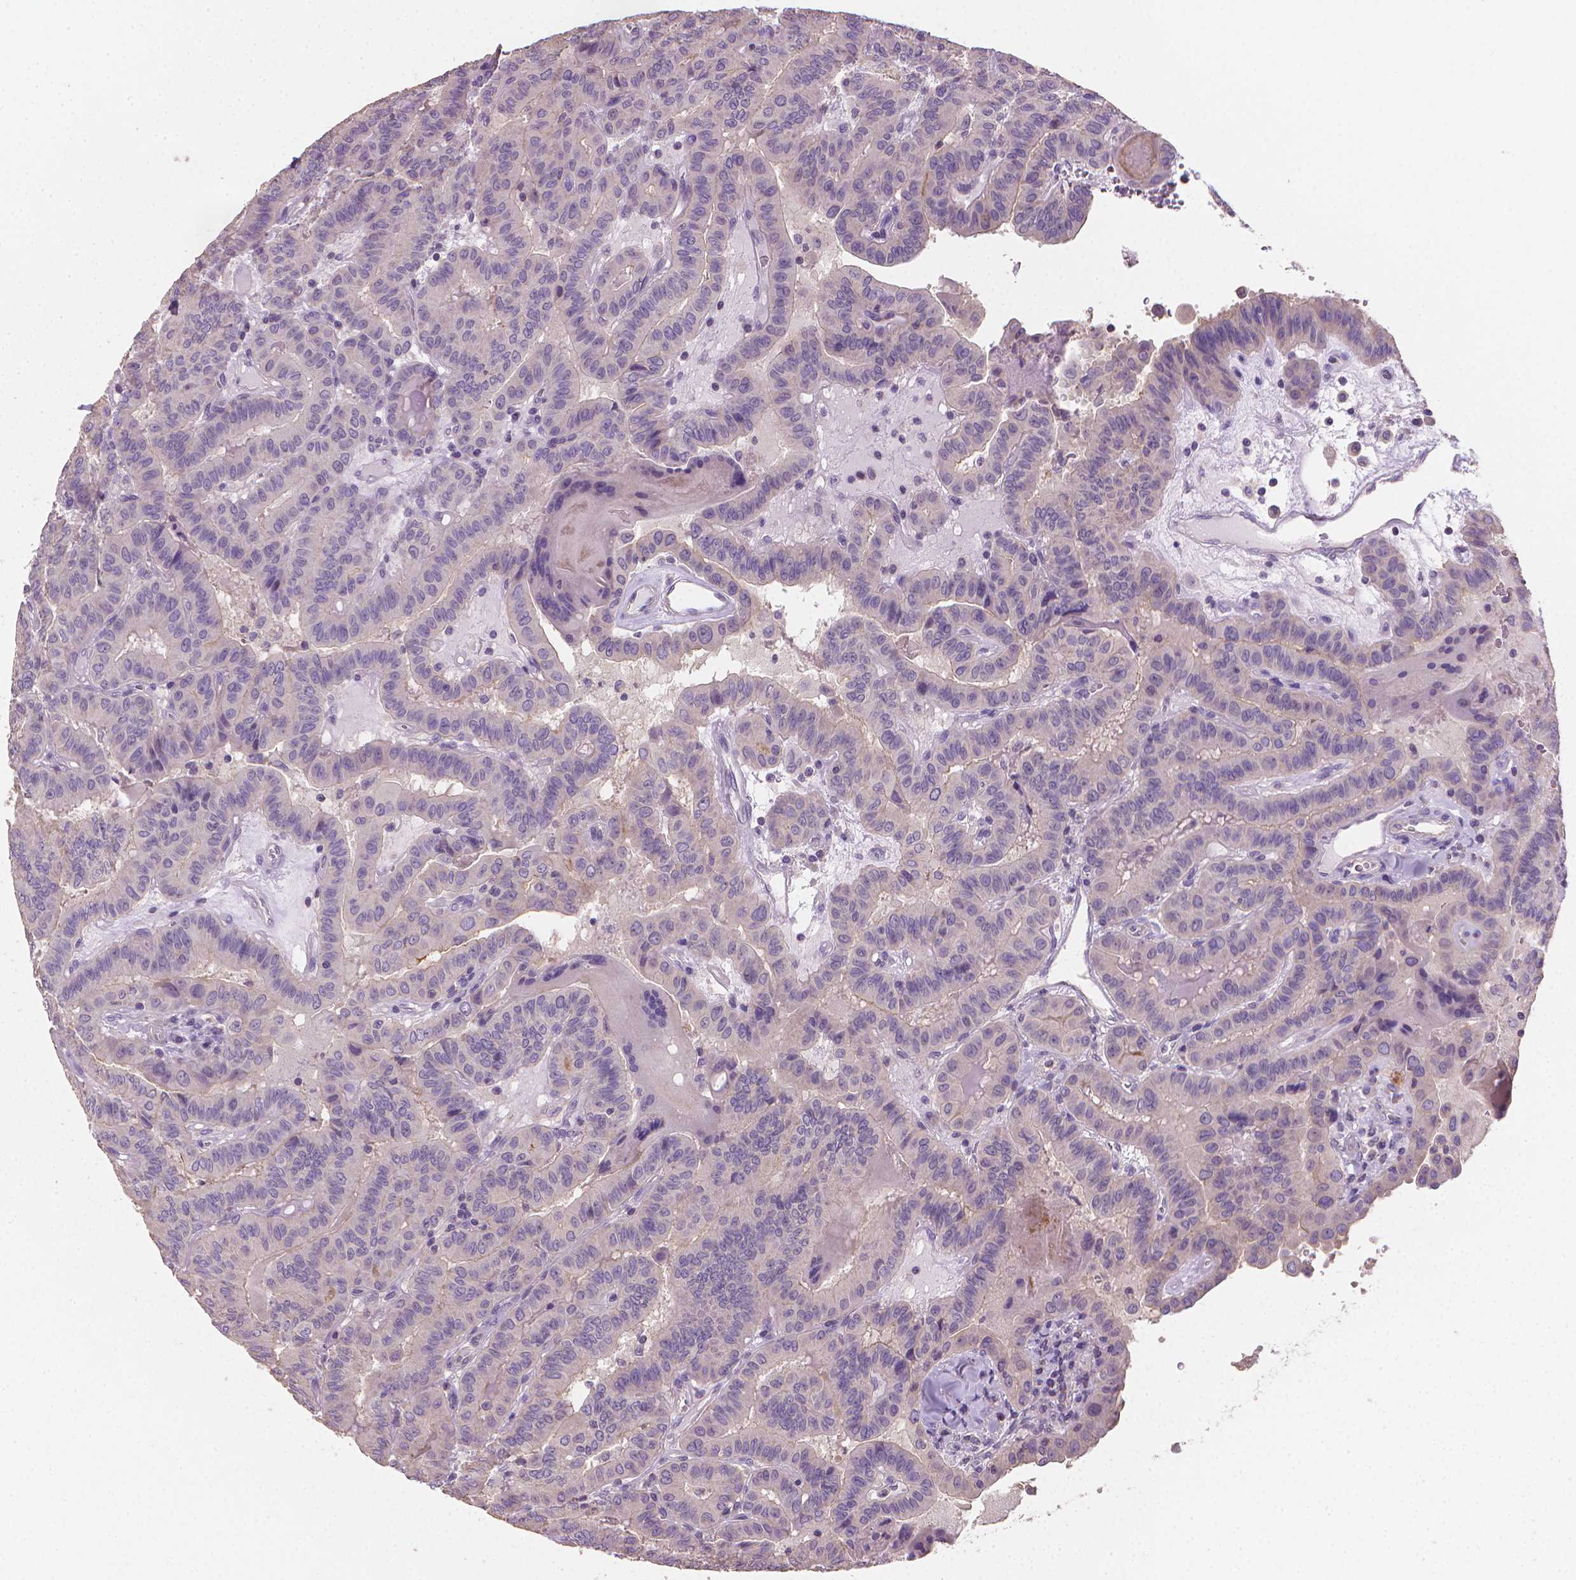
{"staining": {"intensity": "negative", "quantity": "none", "location": "none"}, "tissue": "thyroid cancer", "cell_type": "Tumor cells", "image_type": "cancer", "snomed": [{"axis": "morphology", "description": "Papillary adenocarcinoma, NOS"}, {"axis": "topography", "description": "Thyroid gland"}], "caption": "A micrograph of human papillary adenocarcinoma (thyroid) is negative for staining in tumor cells.", "gene": "CATIP", "patient": {"sex": "female", "age": 37}}